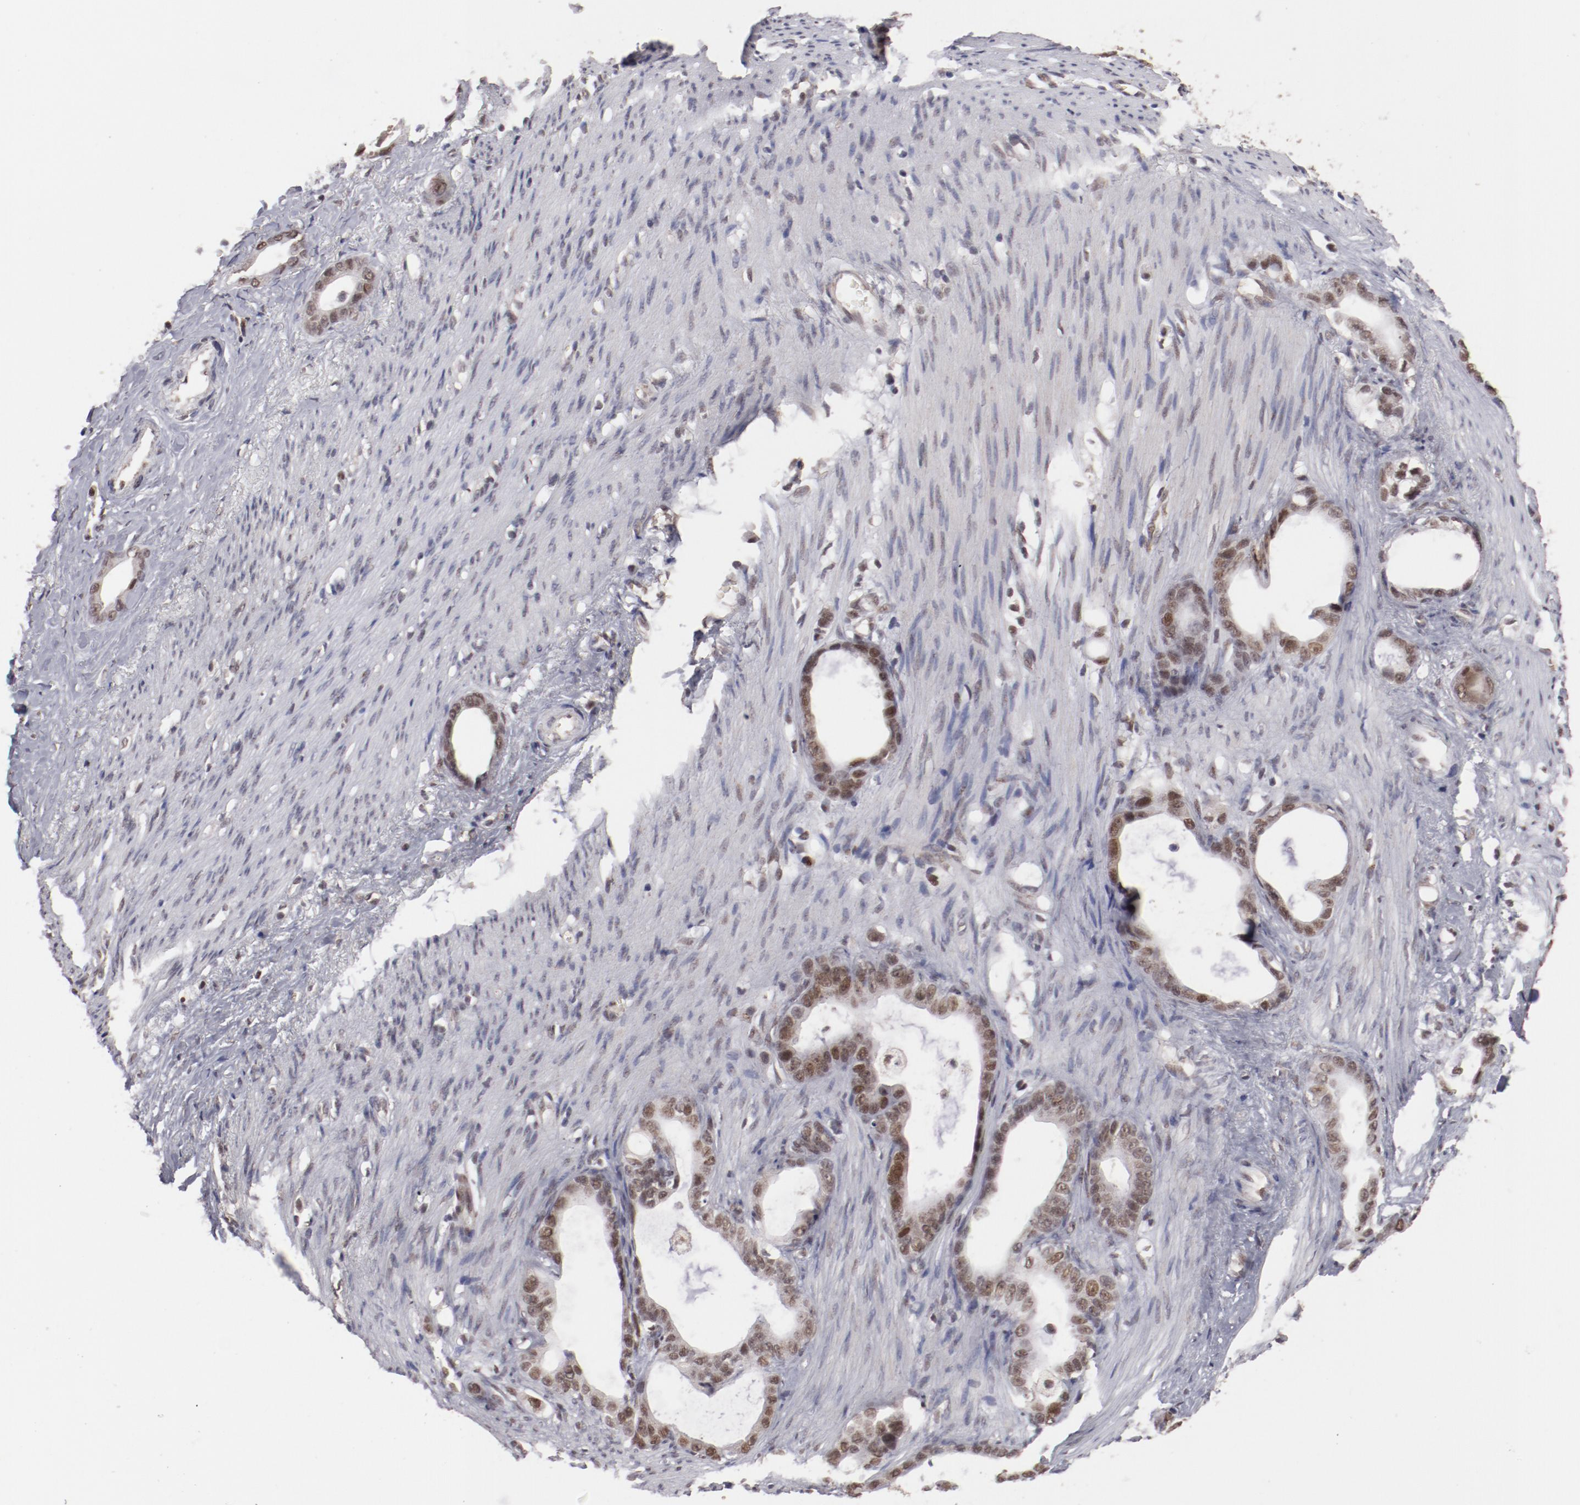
{"staining": {"intensity": "weak", "quantity": ">75%", "location": "nuclear"}, "tissue": "stomach cancer", "cell_type": "Tumor cells", "image_type": "cancer", "snomed": [{"axis": "morphology", "description": "Adenocarcinoma, NOS"}, {"axis": "topography", "description": "Stomach"}], "caption": "Immunohistochemical staining of adenocarcinoma (stomach) demonstrates low levels of weak nuclear expression in approximately >75% of tumor cells.", "gene": "NFE2", "patient": {"sex": "female", "age": 75}}